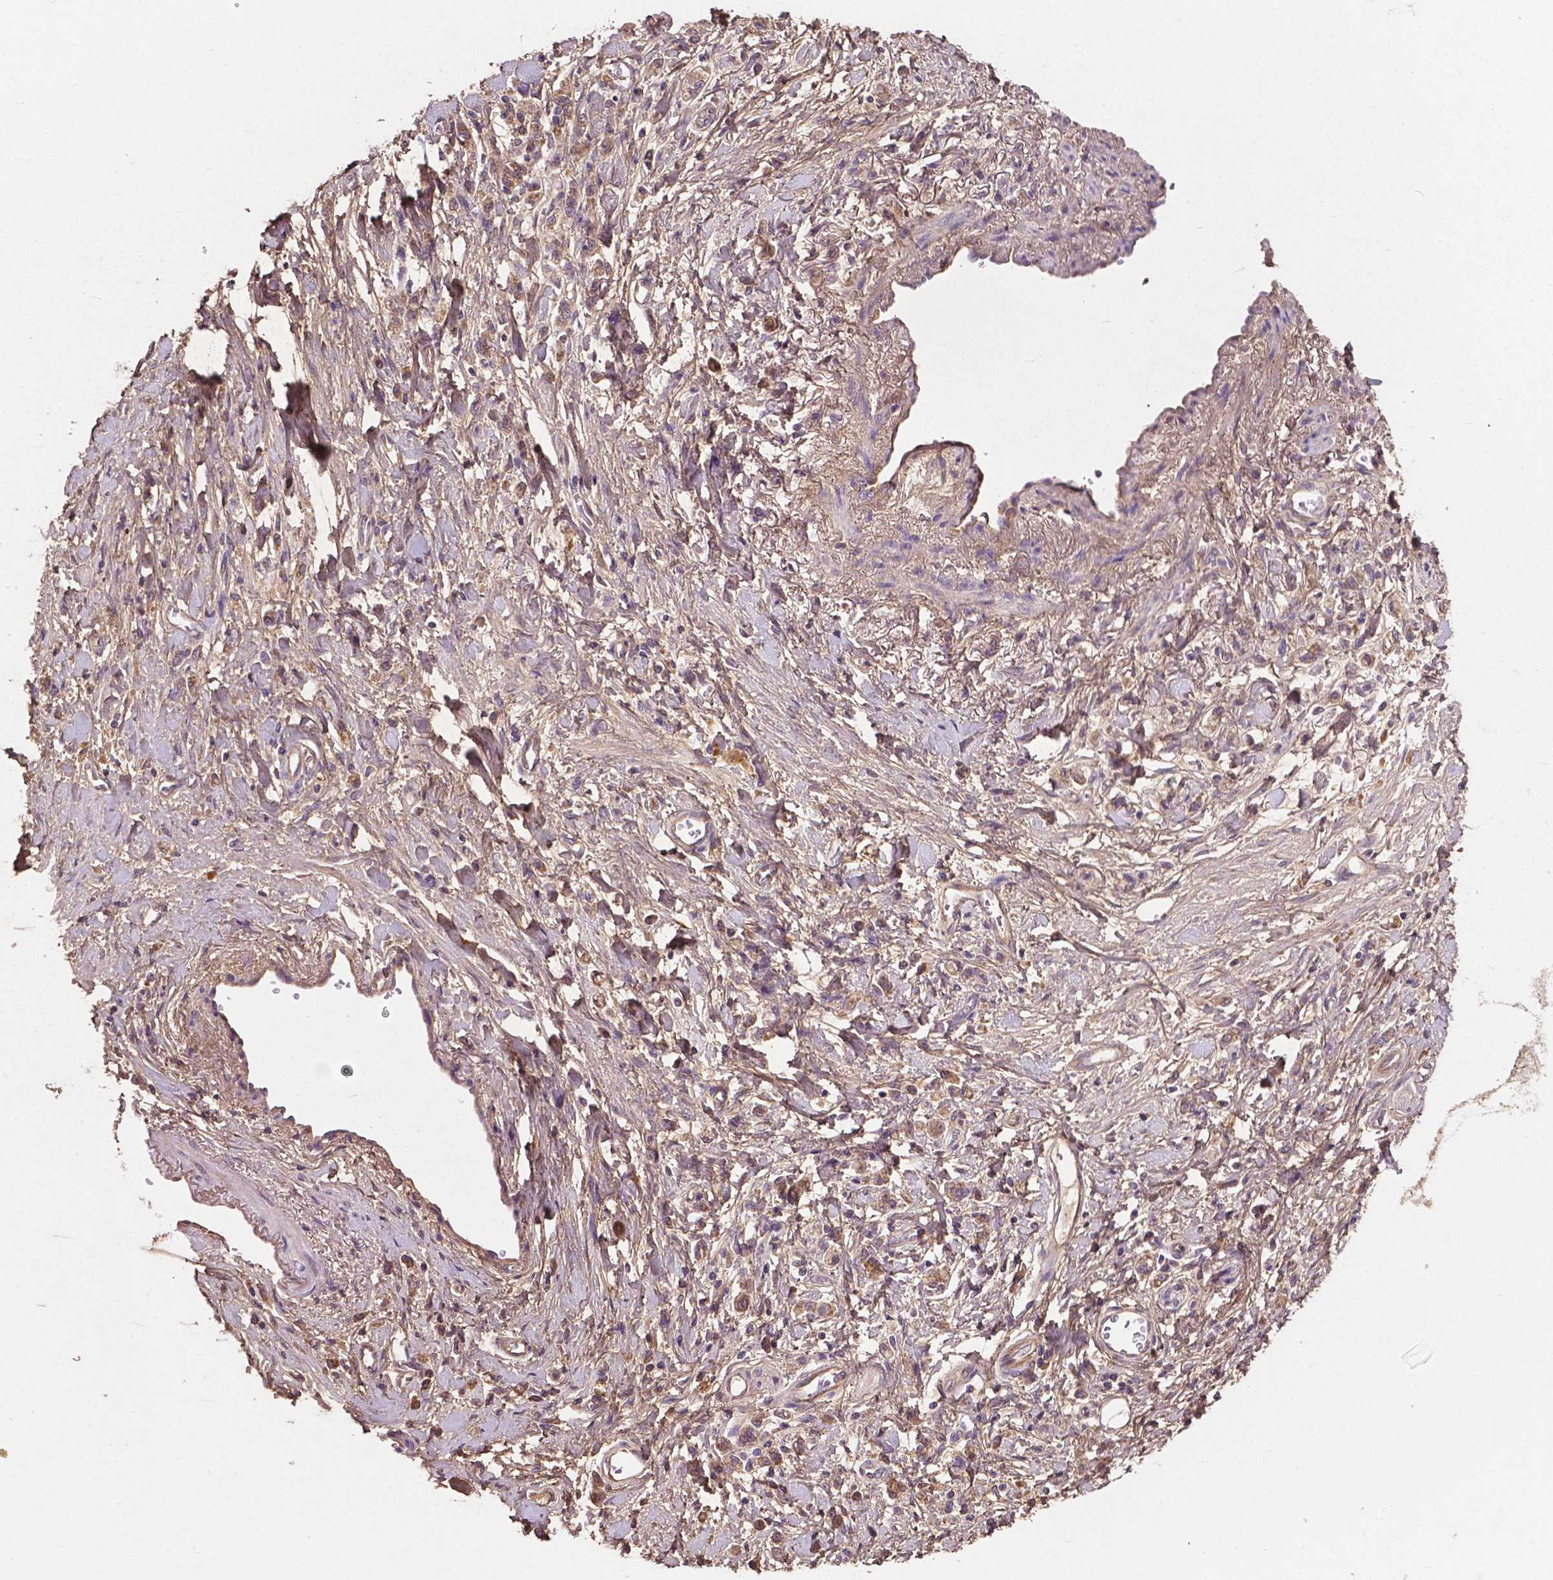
{"staining": {"intensity": "moderate", "quantity": ">75%", "location": "cytoplasmic/membranous"}, "tissue": "stomach cancer", "cell_type": "Tumor cells", "image_type": "cancer", "snomed": [{"axis": "morphology", "description": "Adenocarcinoma, NOS"}, {"axis": "topography", "description": "Stomach"}], "caption": "This image shows immunohistochemistry (IHC) staining of human stomach cancer, with medium moderate cytoplasmic/membranous expression in about >75% of tumor cells.", "gene": "GJA9", "patient": {"sex": "male", "age": 77}}